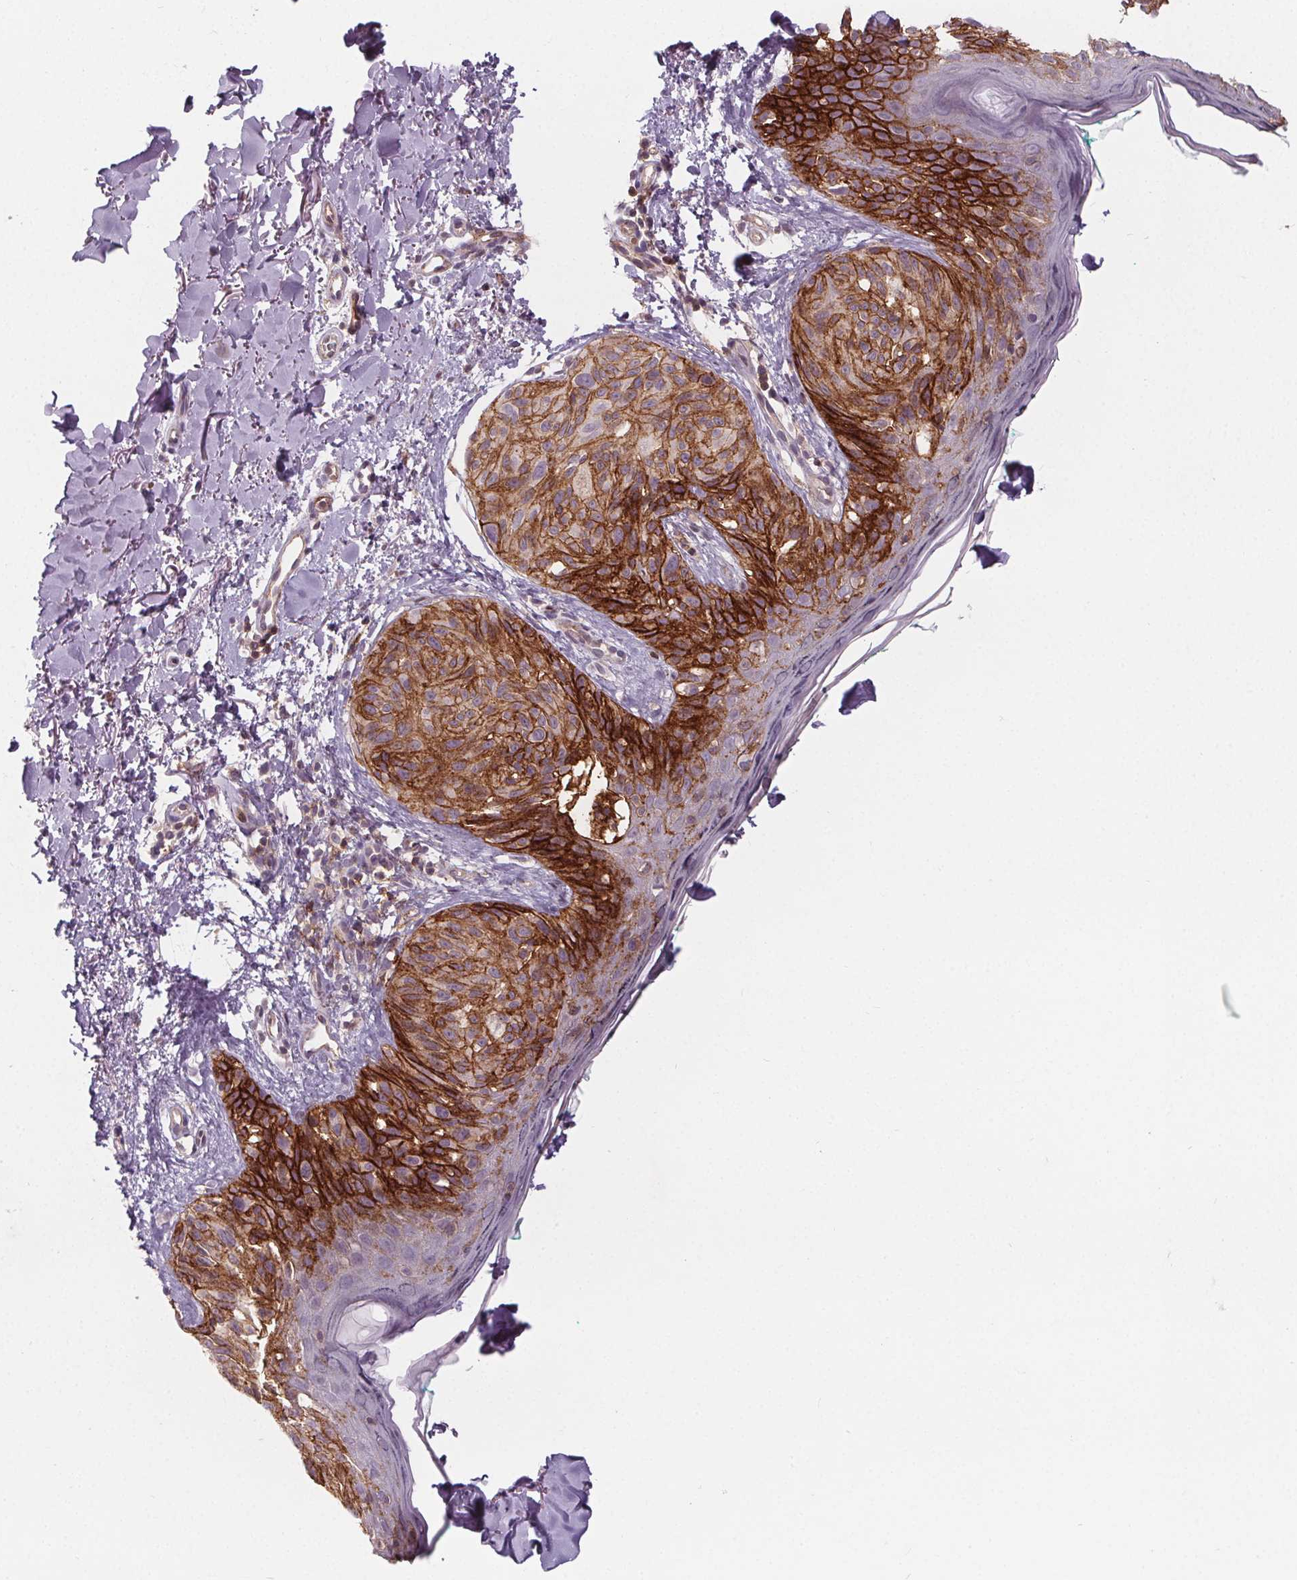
{"staining": {"intensity": "strong", "quantity": ">75%", "location": "cytoplasmic/membranous"}, "tissue": "melanoma", "cell_type": "Tumor cells", "image_type": "cancer", "snomed": [{"axis": "morphology", "description": "Malignant melanoma, NOS"}, {"axis": "topography", "description": "Skin"}], "caption": "IHC image of malignant melanoma stained for a protein (brown), which exhibits high levels of strong cytoplasmic/membranous positivity in about >75% of tumor cells.", "gene": "ATP1A1", "patient": {"sex": "female", "age": 87}}